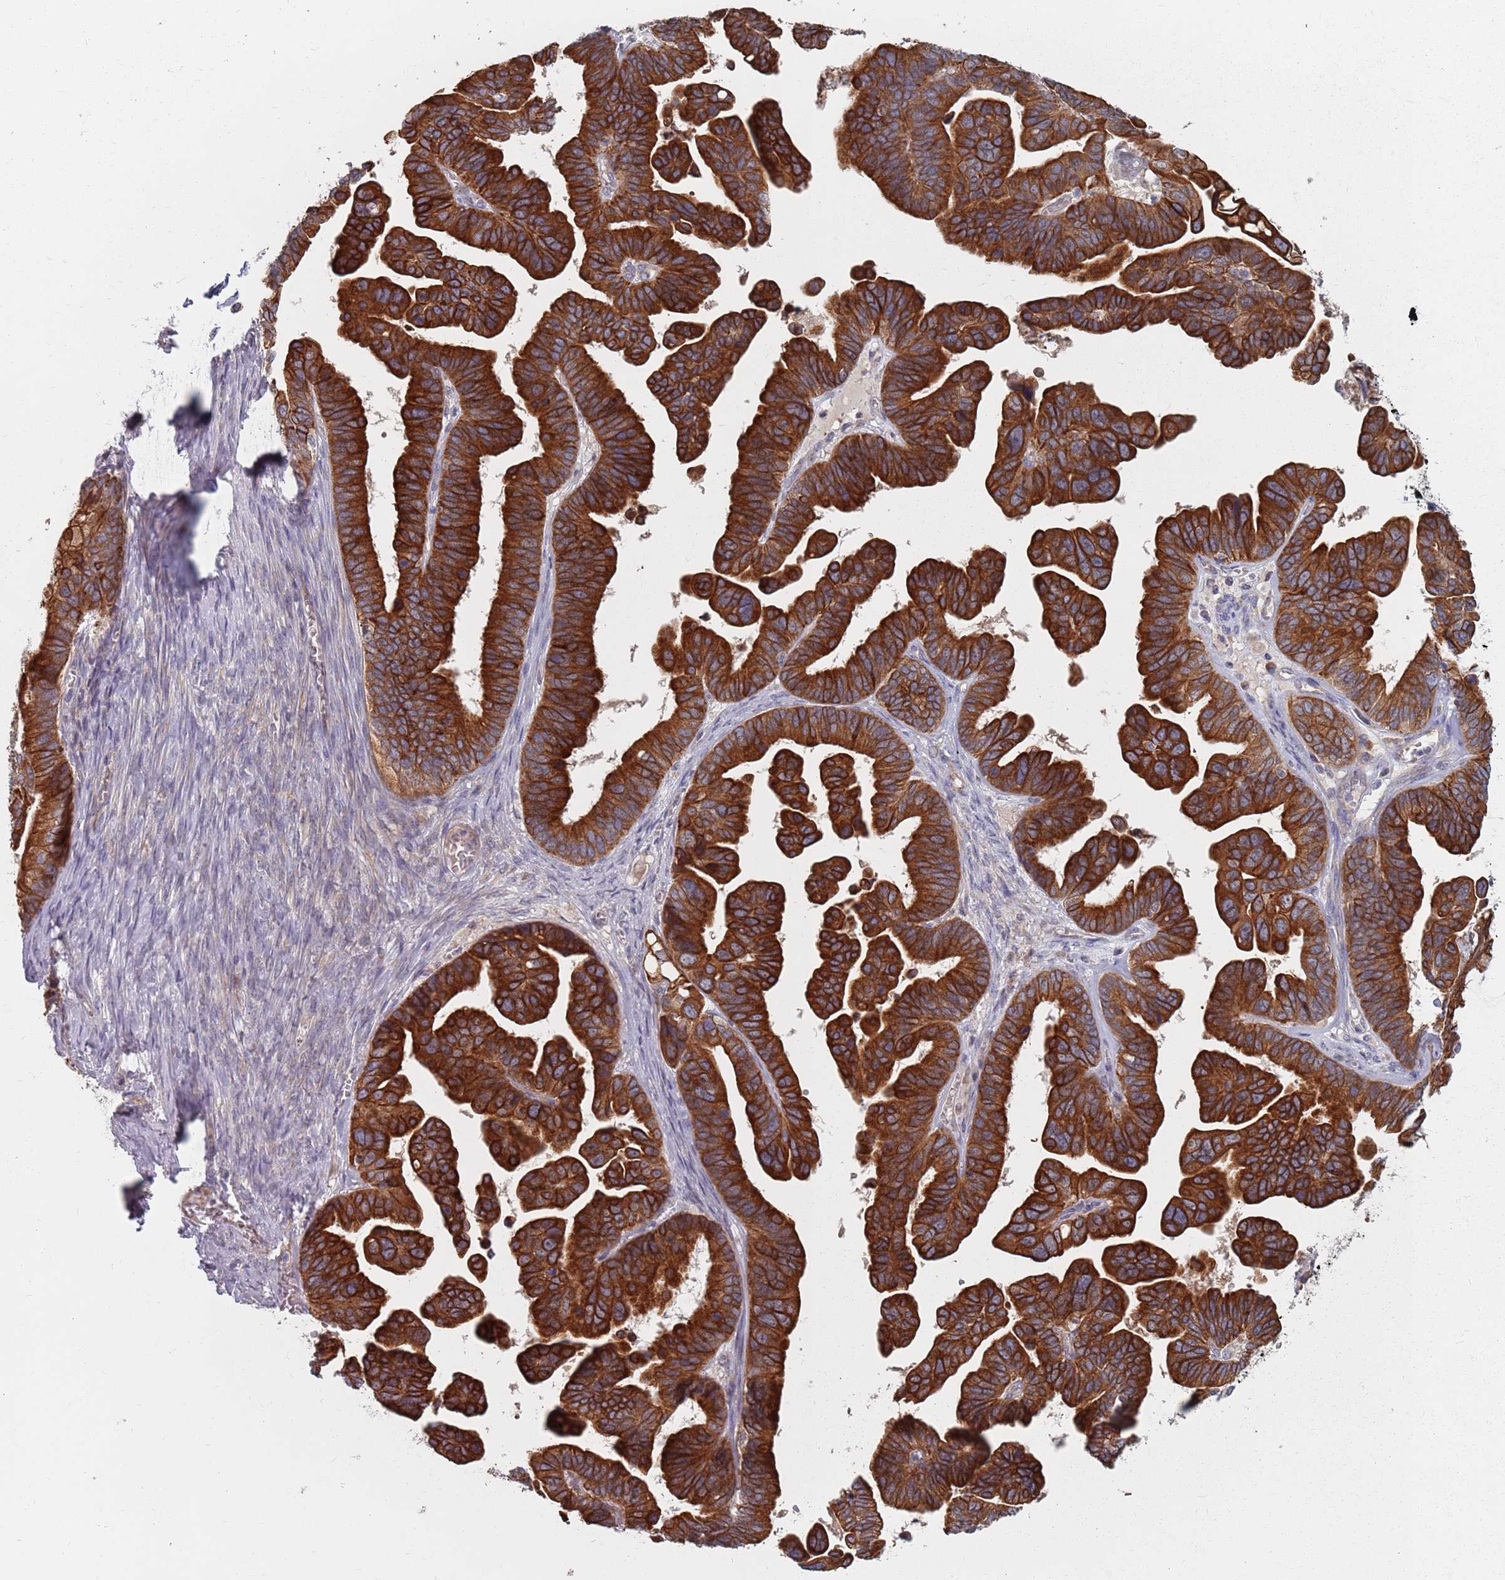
{"staining": {"intensity": "strong", "quantity": ">75%", "location": "cytoplasmic/membranous"}, "tissue": "ovarian cancer", "cell_type": "Tumor cells", "image_type": "cancer", "snomed": [{"axis": "morphology", "description": "Cystadenocarcinoma, serous, NOS"}, {"axis": "topography", "description": "Ovary"}], "caption": "Immunohistochemistry (IHC) (DAB) staining of ovarian cancer exhibits strong cytoplasmic/membranous protein staining in approximately >75% of tumor cells.", "gene": "ADAL", "patient": {"sex": "female", "age": 56}}